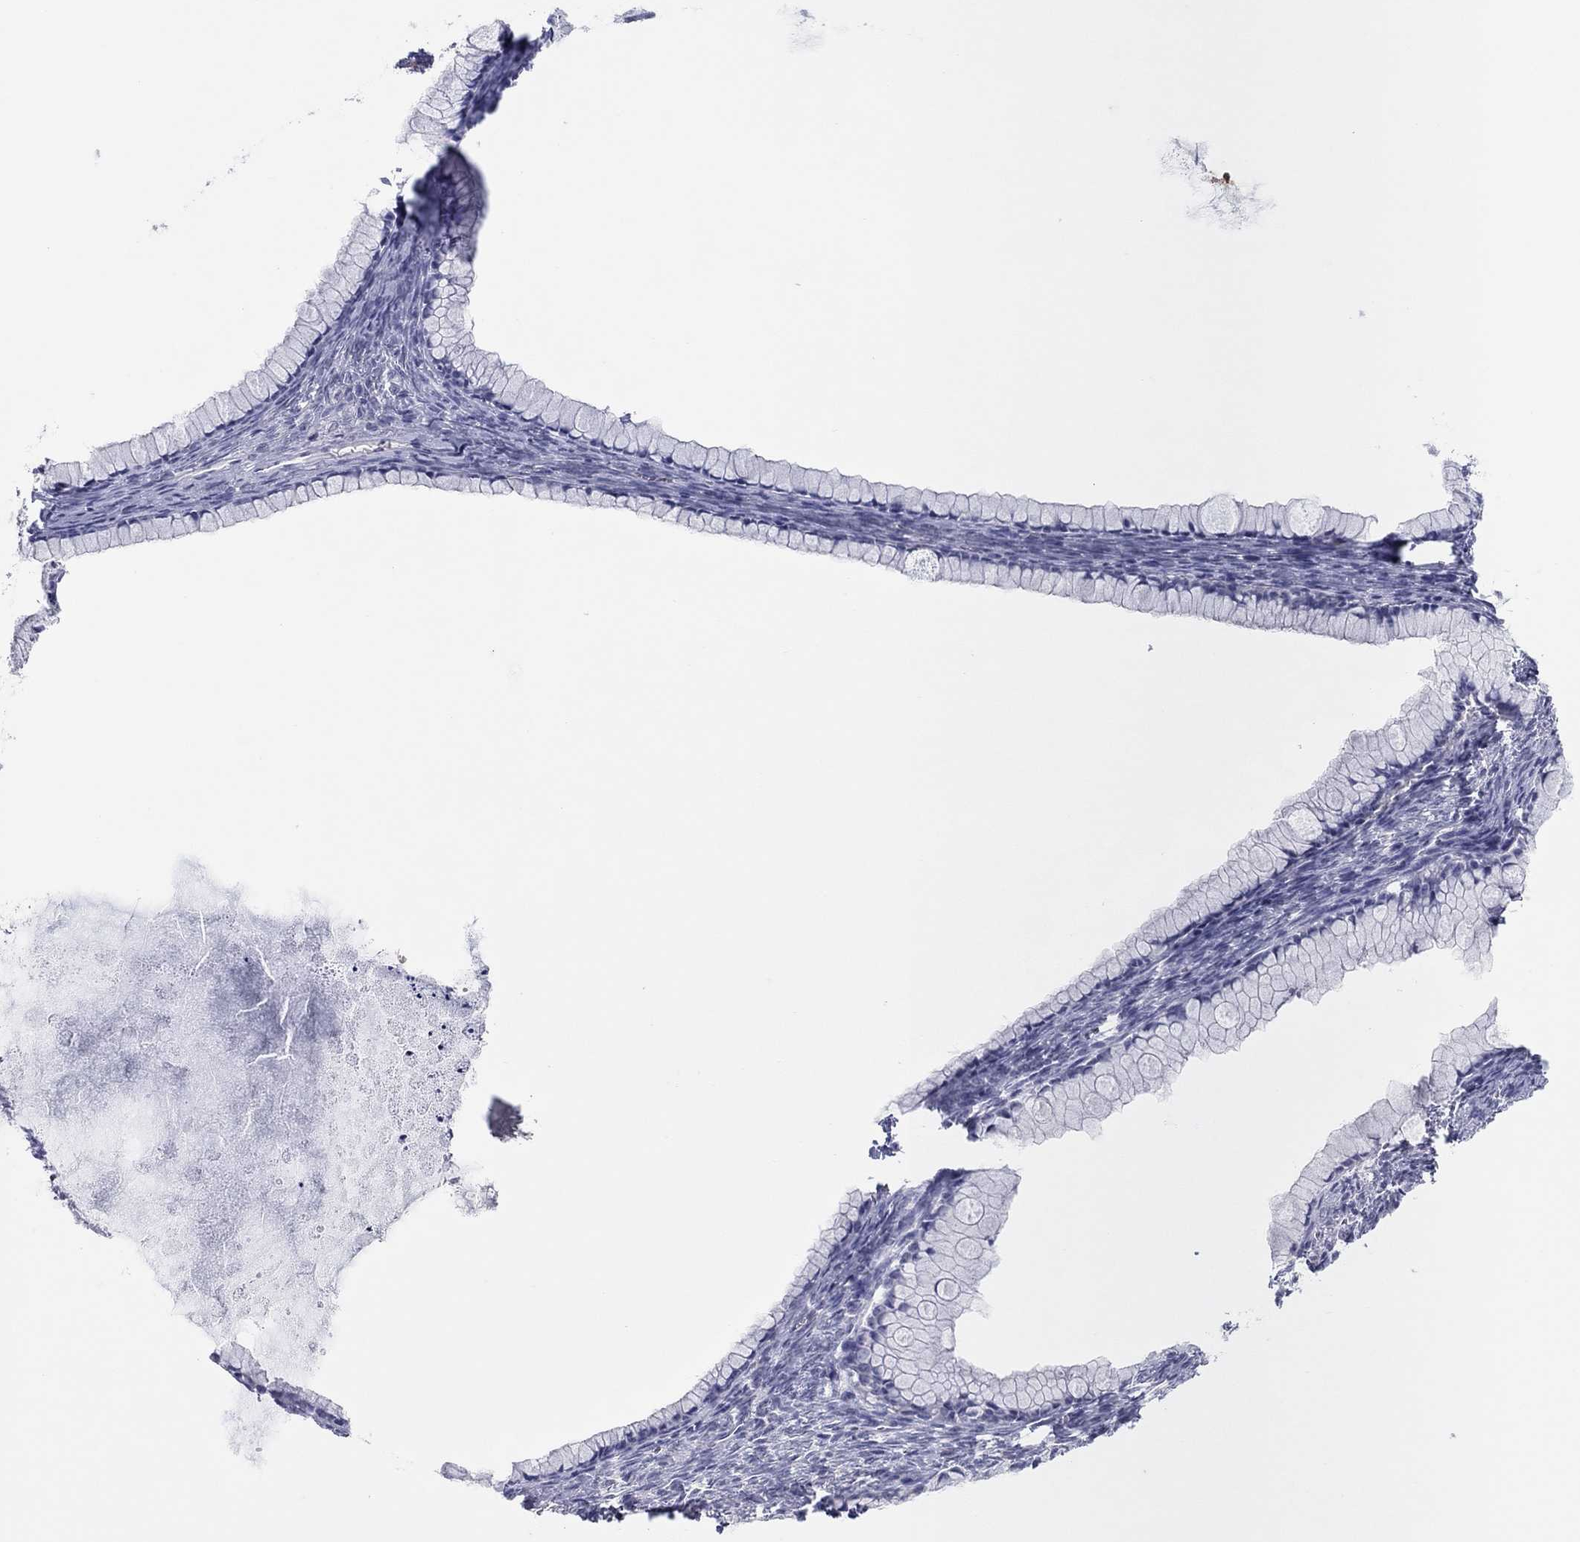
{"staining": {"intensity": "negative", "quantity": "none", "location": "none"}, "tissue": "ovarian cancer", "cell_type": "Tumor cells", "image_type": "cancer", "snomed": [{"axis": "morphology", "description": "Cystadenocarcinoma, mucinous, NOS"}, {"axis": "topography", "description": "Ovary"}], "caption": "Immunohistochemistry (IHC) micrograph of human ovarian cancer stained for a protein (brown), which exhibits no expression in tumor cells.", "gene": "CPNE6", "patient": {"sex": "female", "age": 41}}